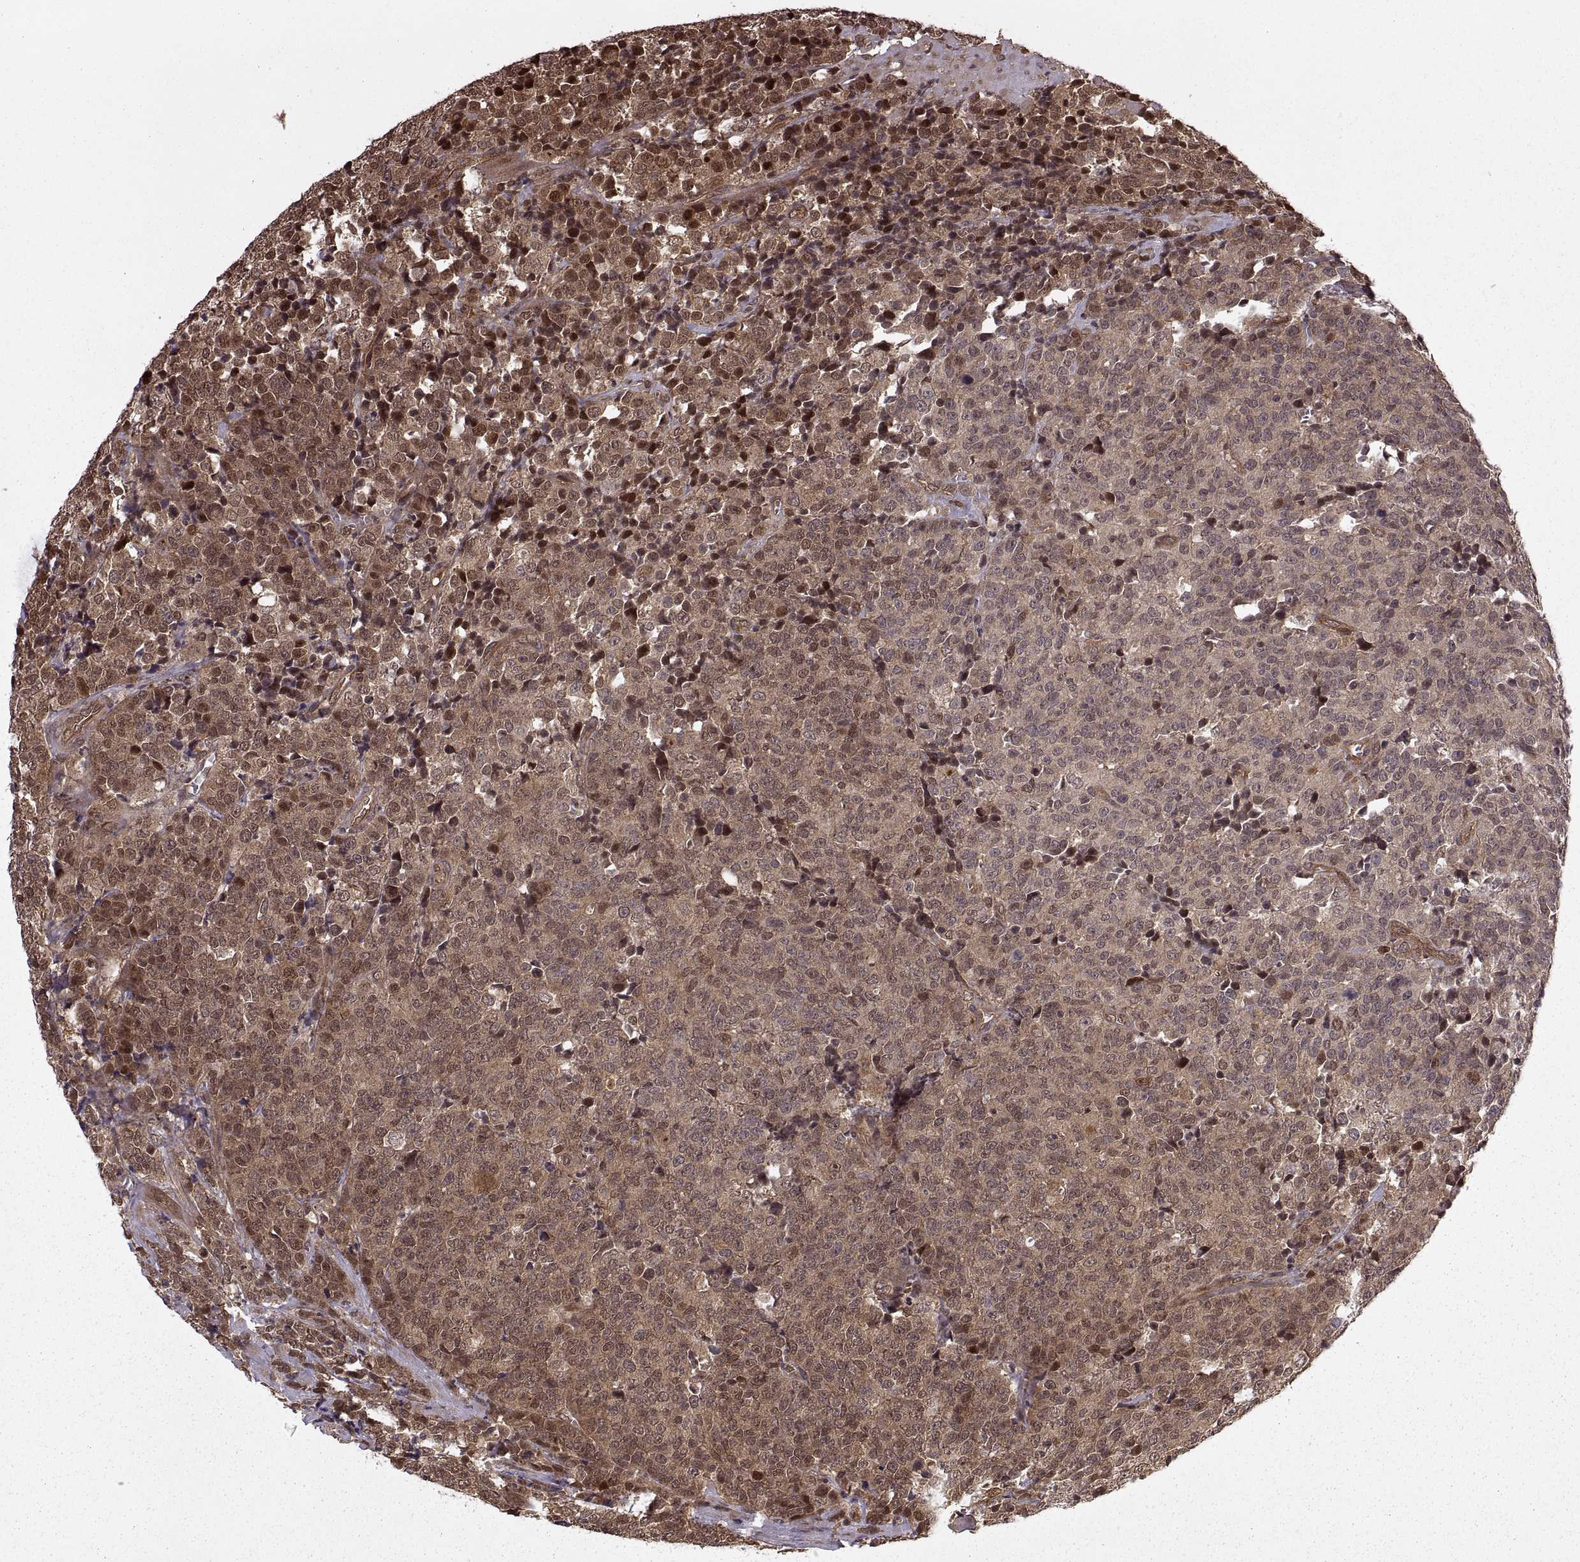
{"staining": {"intensity": "moderate", "quantity": ">75%", "location": "cytoplasmic/membranous,nuclear"}, "tissue": "prostate cancer", "cell_type": "Tumor cells", "image_type": "cancer", "snomed": [{"axis": "morphology", "description": "Adenocarcinoma, NOS"}, {"axis": "topography", "description": "Prostate"}], "caption": "Protein staining by immunohistochemistry (IHC) demonstrates moderate cytoplasmic/membranous and nuclear expression in approximately >75% of tumor cells in prostate adenocarcinoma.", "gene": "DEDD", "patient": {"sex": "male", "age": 67}}